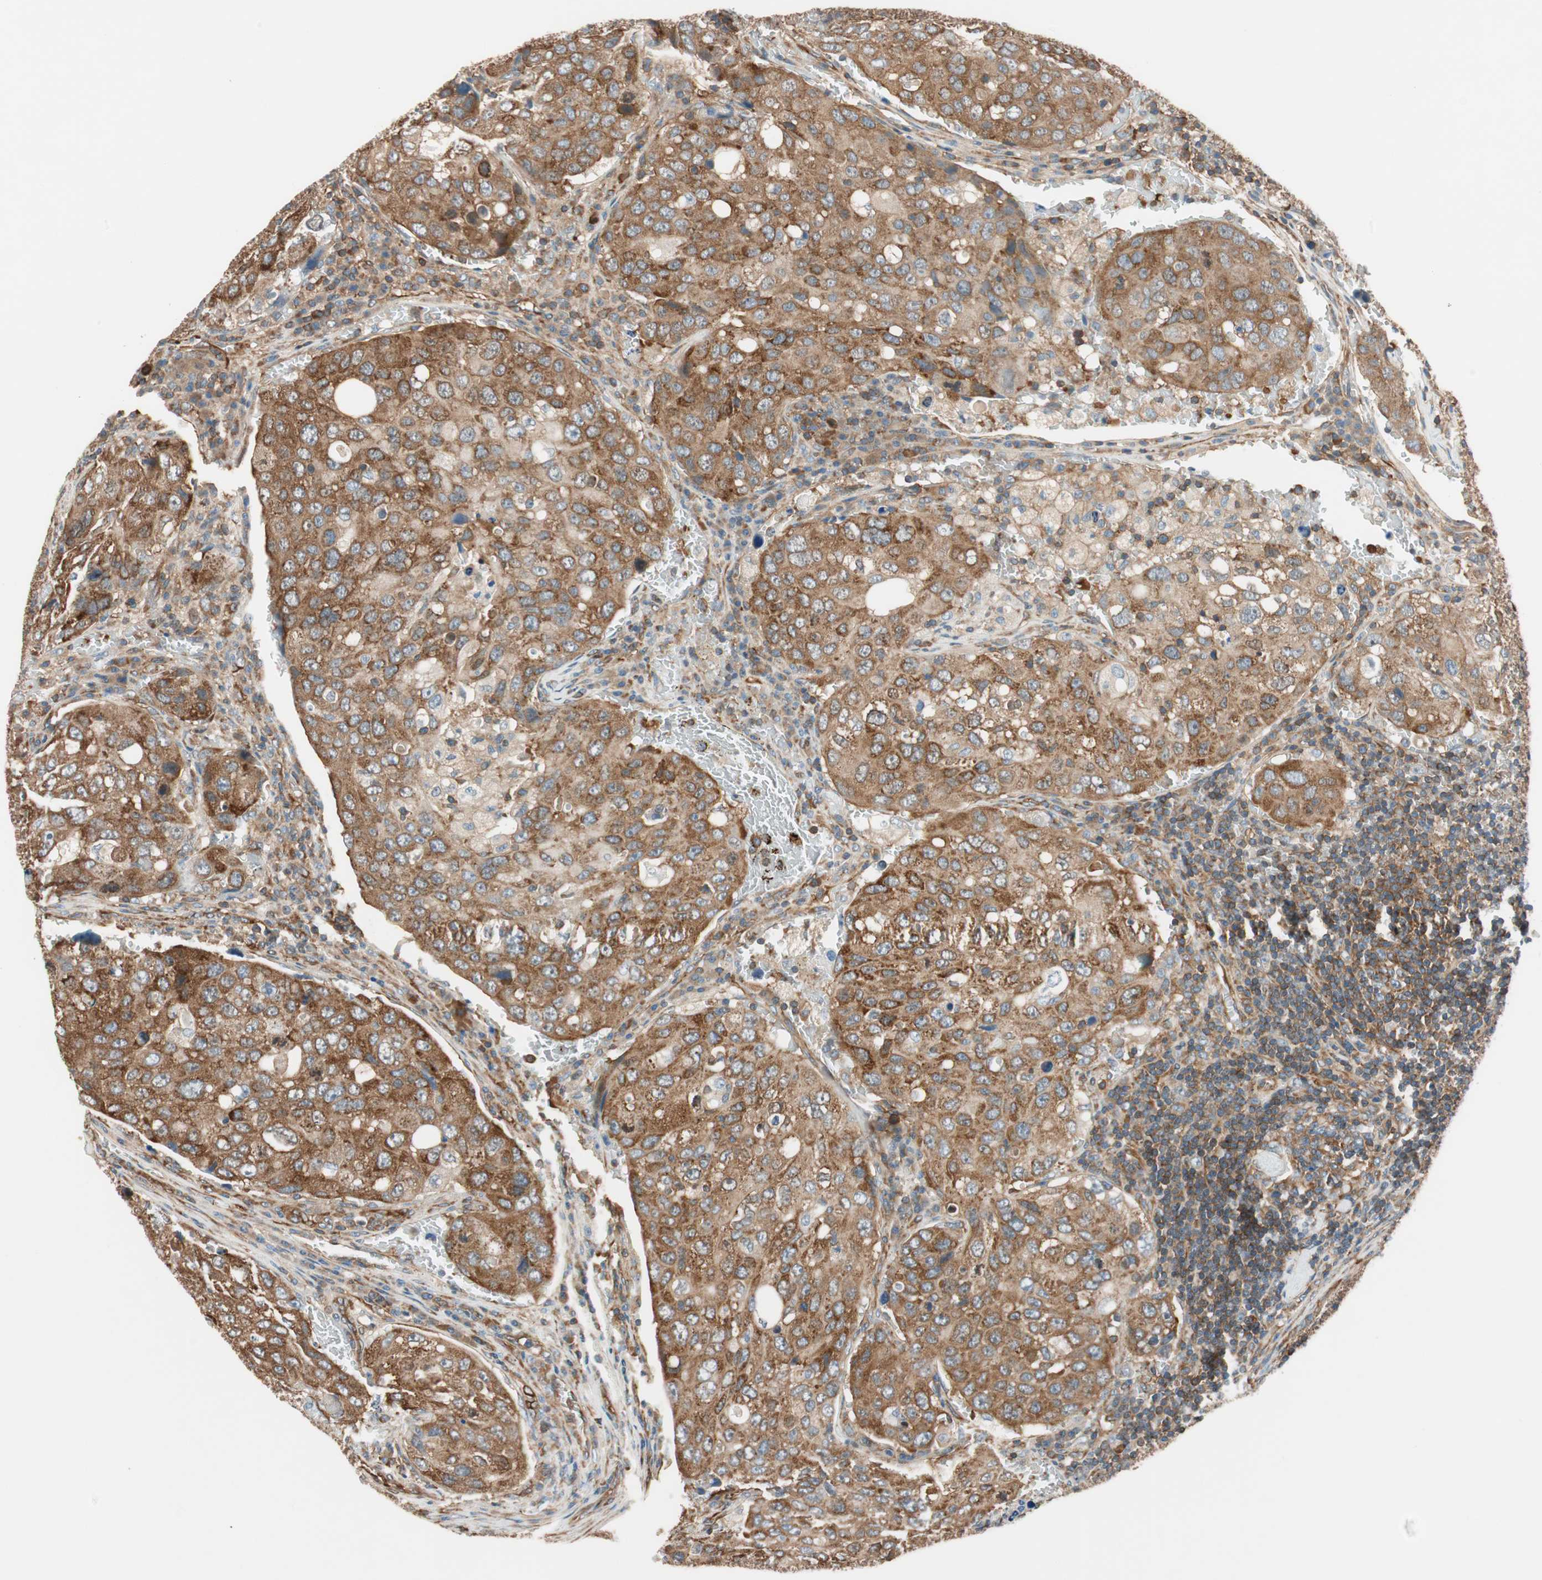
{"staining": {"intensity": "moderate", "quantity": ">75%", "location": "cytoplasmic/membranous"}, "tissue": "urothelial cancer", "cell_type": "Tumor cells", "image_type": "cancer", "snomed": [{"axis": "morphology", "description": "Urothelial carcinoma, High grade"}, {"axis": "topography", "description": "Lymph node"}, {"axis": "topography", "description": "Urinary bladder"}], "caption": "This image shows immunohistochemistry staining of human urothelial cancer, with medium moderate cytoplasmic/membranous expression in about >75% of tumor cells.", "gene": "WASL", "patient": {"sex": "male", "age": 51}}